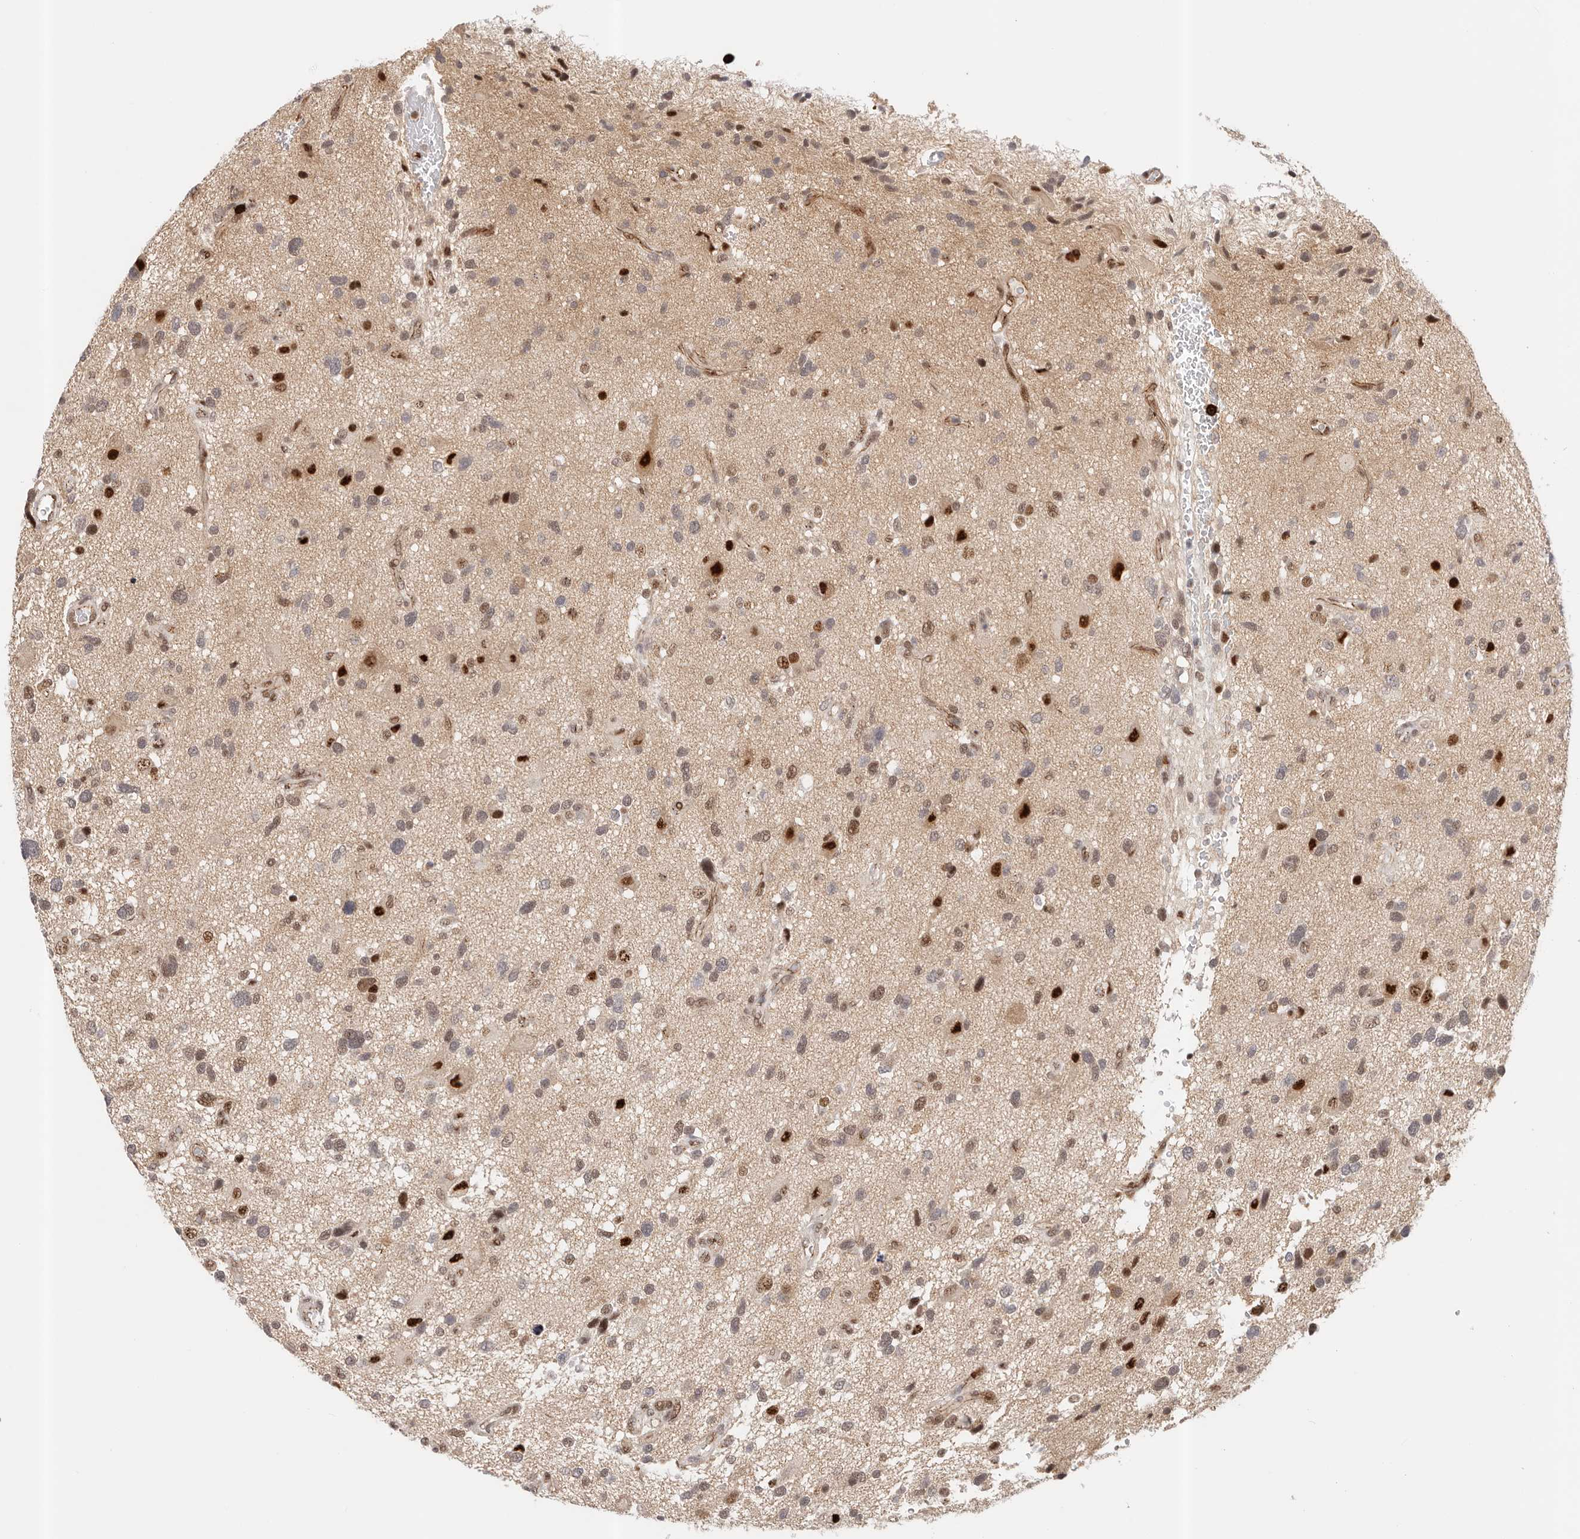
{"staining": {"intensity": "weak", "quantity": ">75%", "location": "nuclear"}, "tissue": "glioma", "cell_type": "Tumor cells", "image_type": "cancer", "snomed": [{"axis": "morphology", "description": "Glioma, malignant, High grade"}, {"axis": "topography", "description": "Brain"}], "caption": "An immunohistochemistry photomicrograph of tumor tissue is shown. Protein staining in brown shows weak nuclear positivity in malignant glioma (high-grade) within tumor cells.", "gene": "AFDN", "patient": {"sex": "male", "age": 33}}